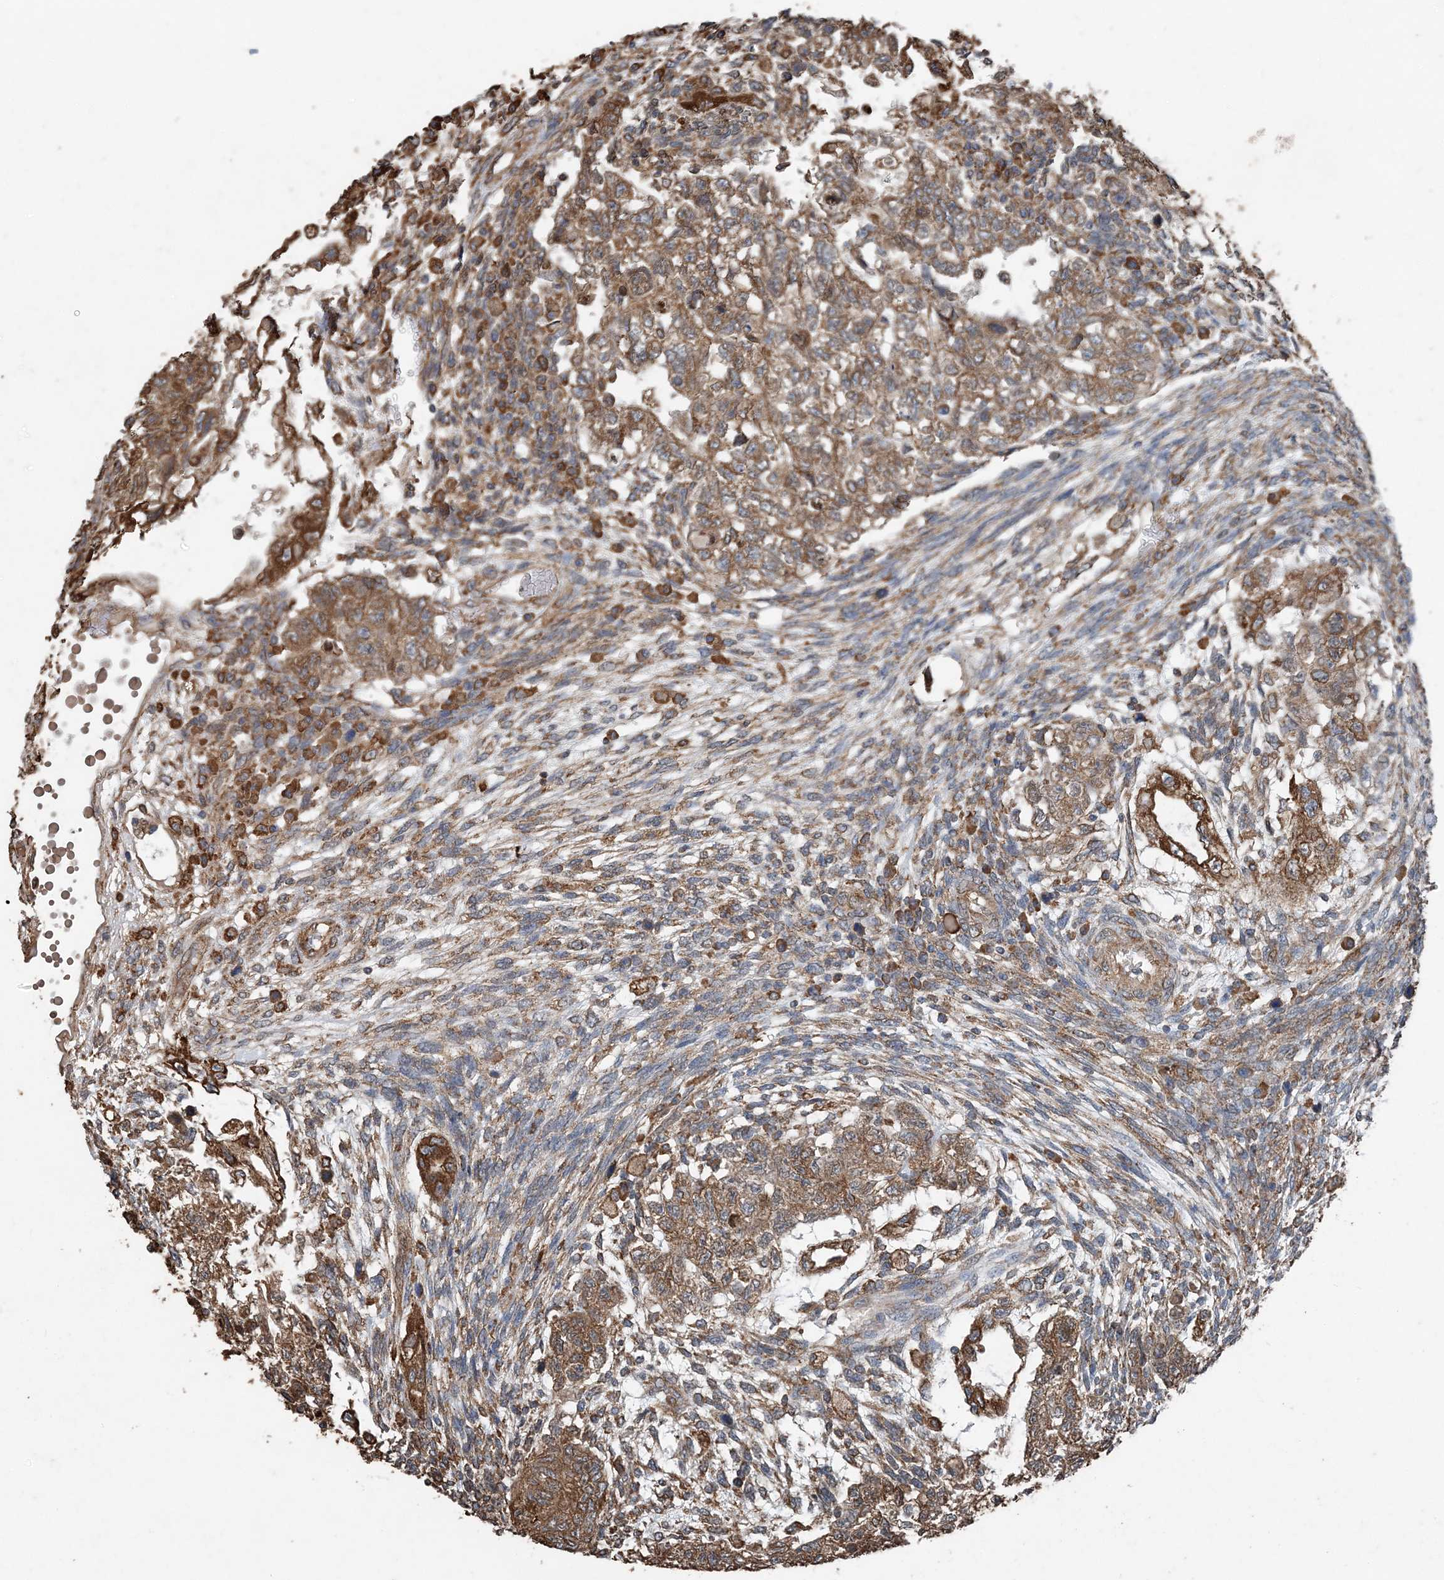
{"staining": {"intensity": "moderate", "quantity": ">75%", "location": "cytoplasmic/membranous"}, "tissue": "testis cancer", "cell_type": "Tumor cells", "image_type": "cancer", "snomed": [{"axis": "morphology", "description": "Normal tissue, NOS"}, {"axis": "morphology", "description": "Carcinoma, Embryonal, NOS"}, {"axis": "topography", "description": "Testis"}], "caption": "There is medium levels of moderate cytoplasmic/membranous positivity in tumor cells of testis embryonal carcinoma, as demonstrated by immunohistochemical staining (brown color).", "gene": "PDIA6", "patient": {"sex": "male", "age": 36}}